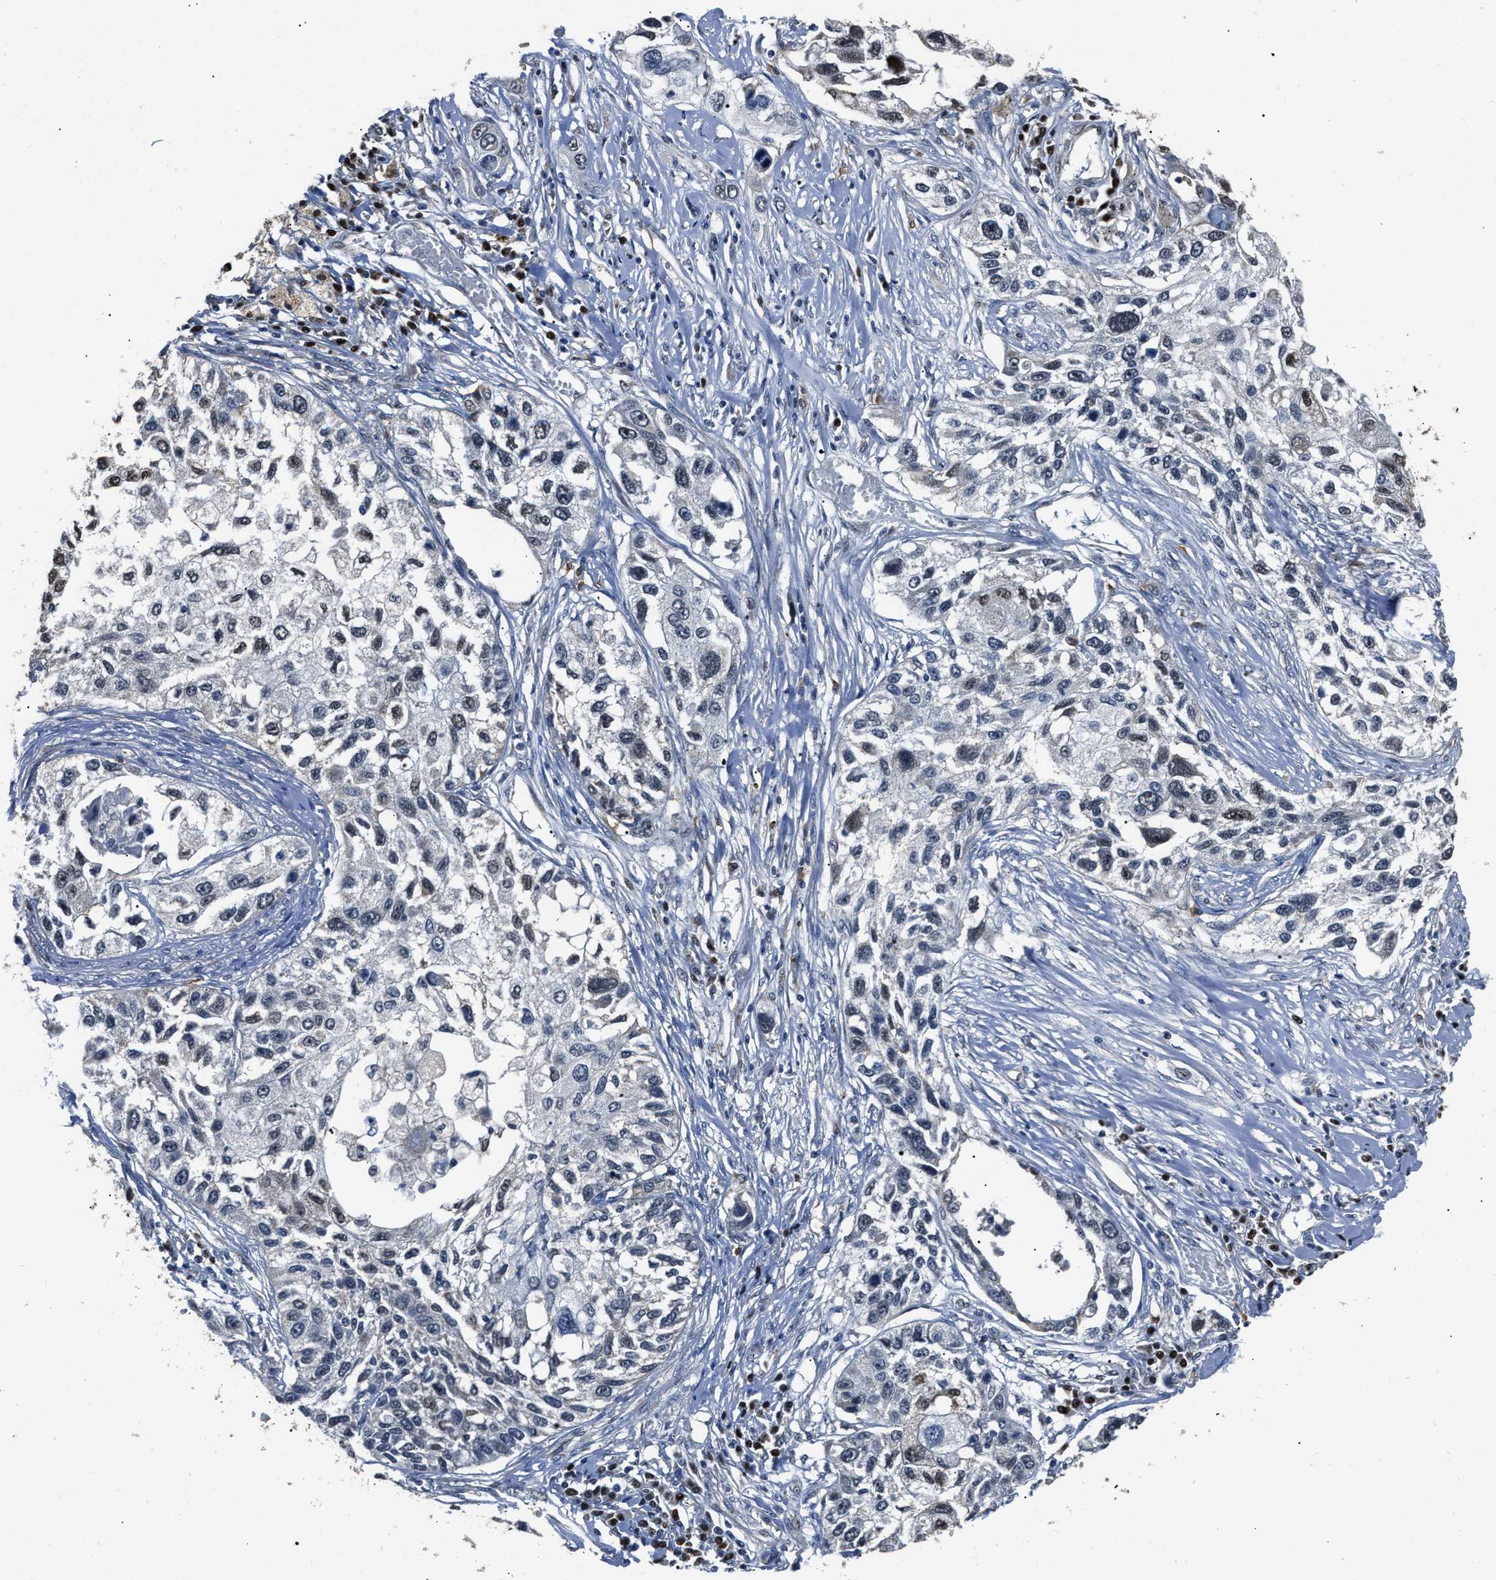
{"staining": {"intensity": "negative", "quantity": "none", "location": "none"}, "tissue": "lung cancer", "cell_type": "Tumor cells", "image_type": "cancer", "snomed": [{"axis": "morphology", "description": "Squamous cell carcinoma, NOS"}, {"axis": "topography", "description": "Lung"}], "caption": "Tumor cells are negative for brown protein staining in lung cancer (squamous cell carcinoma).", "gene": "NSUN5", "patient": {"sex": "male", "age": 71}}